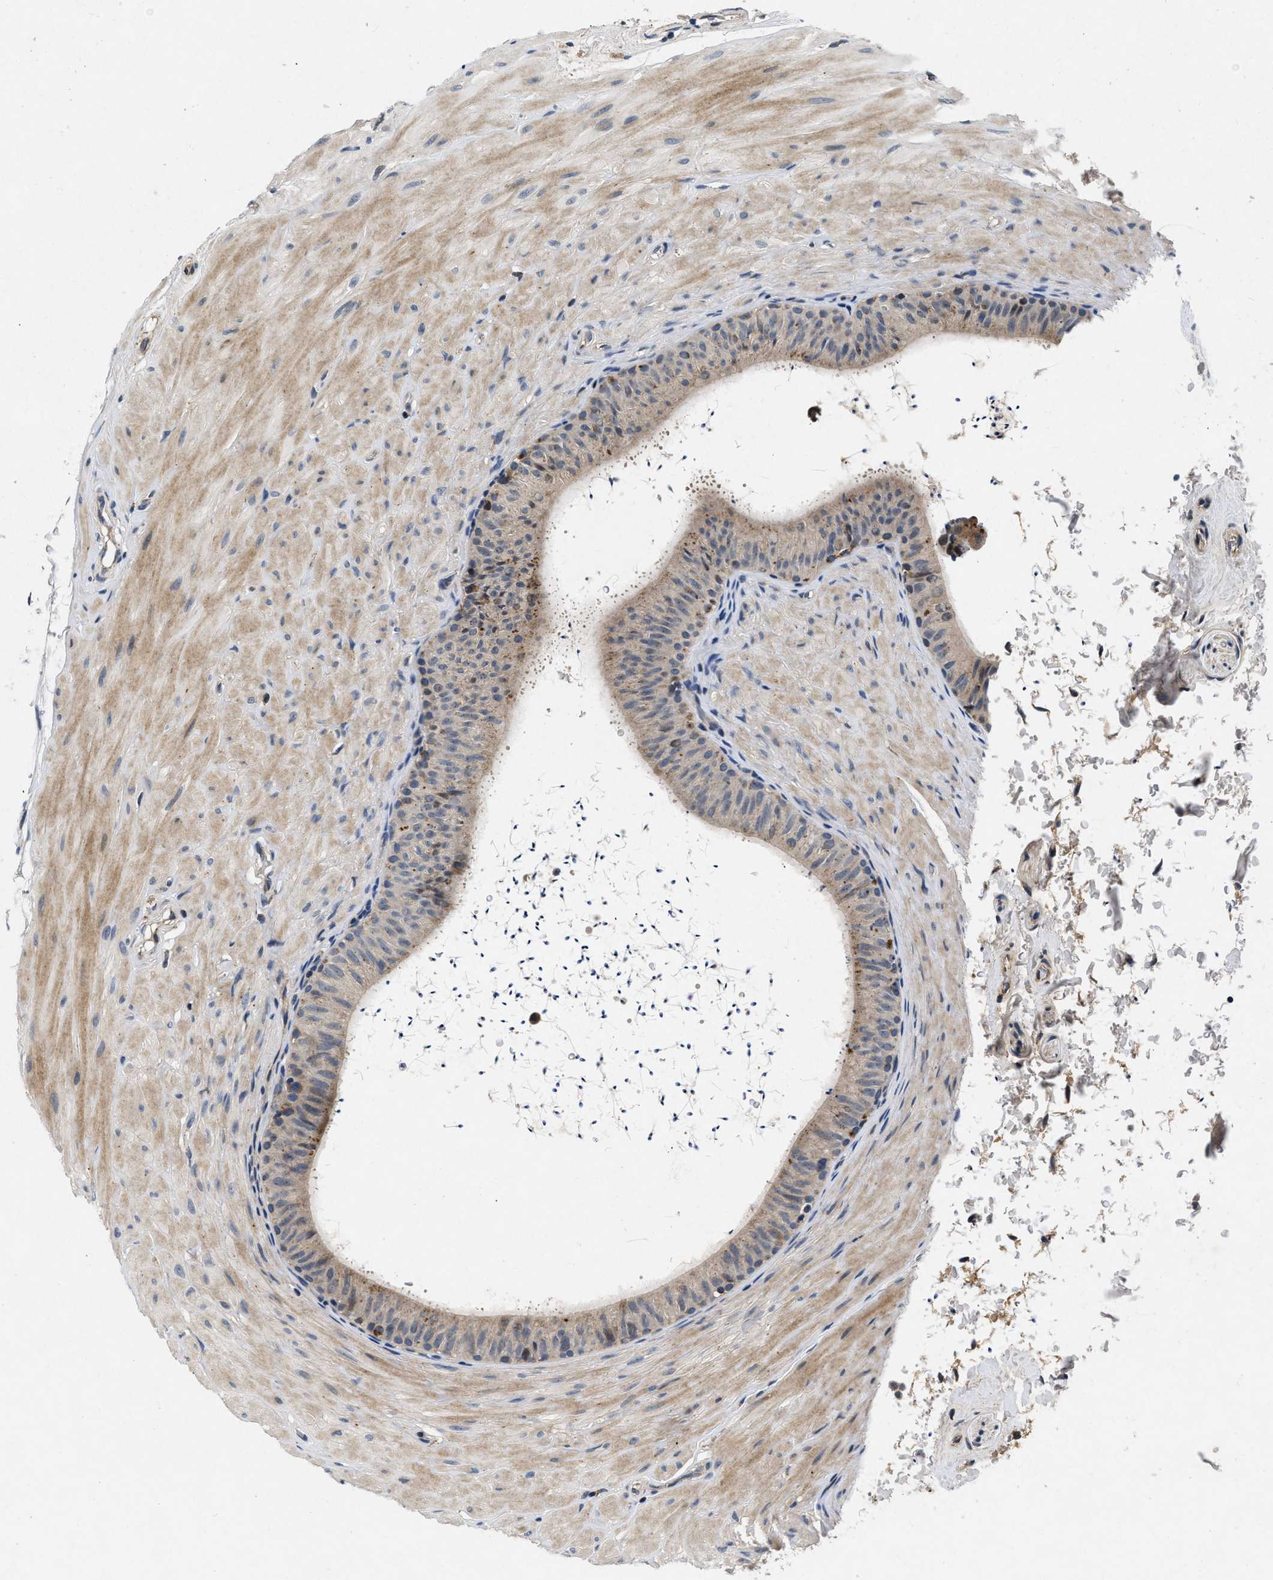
{"staining": {"intensity": "moderate", "quantity": "25%-75%", "location": "cytoplasmic/membranous"}, "tissue": "epididymis", "cell_type": "Glandular cells", "image_type": "normal", "snomed": [{"axis": "morphology", "description": "Normal tissue, NOS"}, {"axis": "topography", "description": "Epididymis"}], "caption": "A histopathology image showing moderate cytoplasmic/membranous positivity in about 25%-75% of glandular cells in benign epididymis, as visualized by brown immunohistochemical staining.", "gene": "PDP1", "patient": {"sex": "male", "age": 34}}